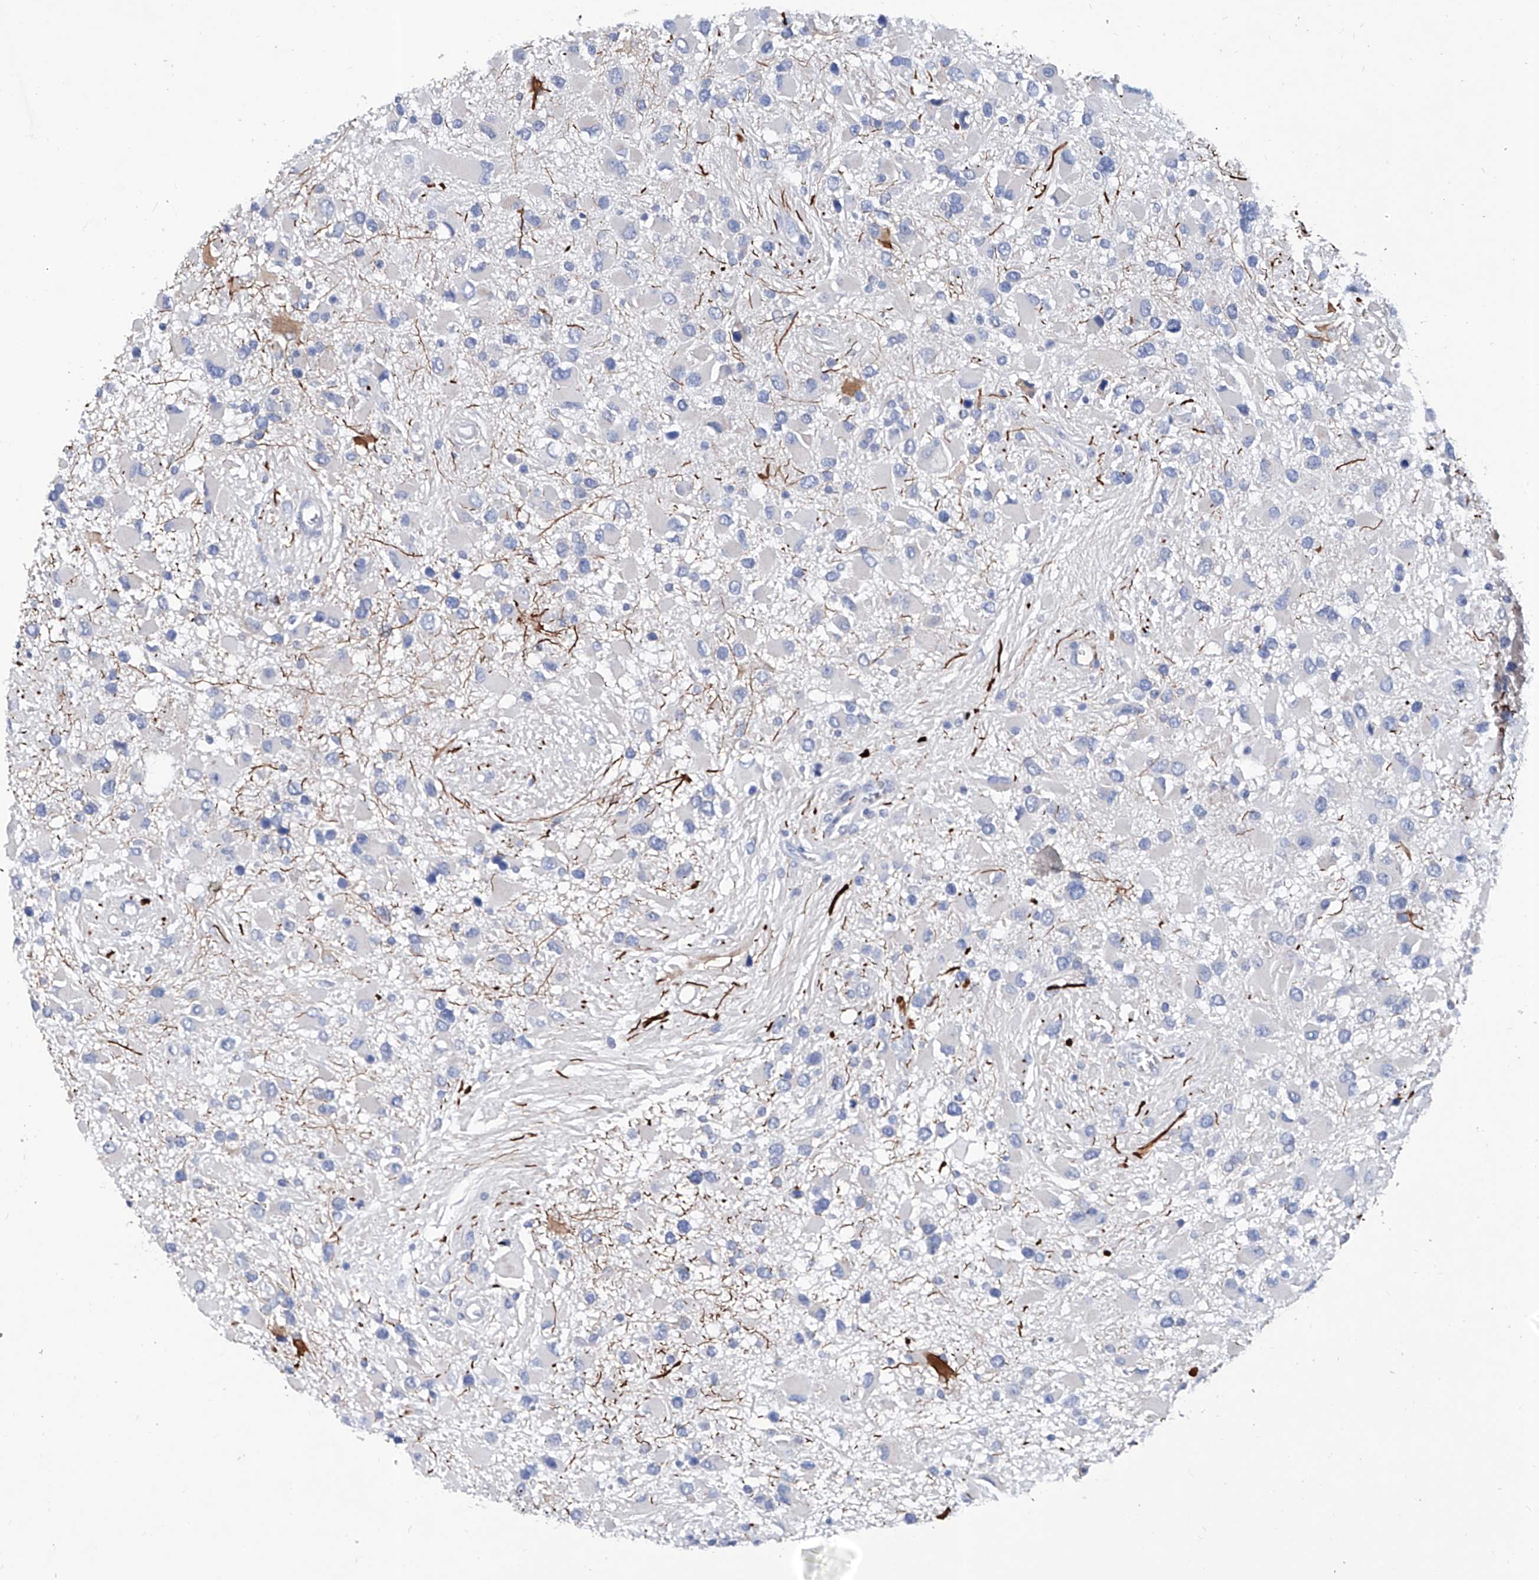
{"staining": {"intensity": "negative", "quantity": "none", "location": "none"}, "tissue": "glioma", "cell_type": "Tumor cells", "image_type": "cancer", "snomed": [{"axis": "morphology", "description": "Glioma, malignant, High grade"}, {"axis": "topography", "description": "Brain"}], "caption": "Histopathology image shows no significant protein expression in tumor cells of glioma. Nuclei are stained in blue.", "gene": "KLHL17", "patient": {"sex": "male", "age": 53}}